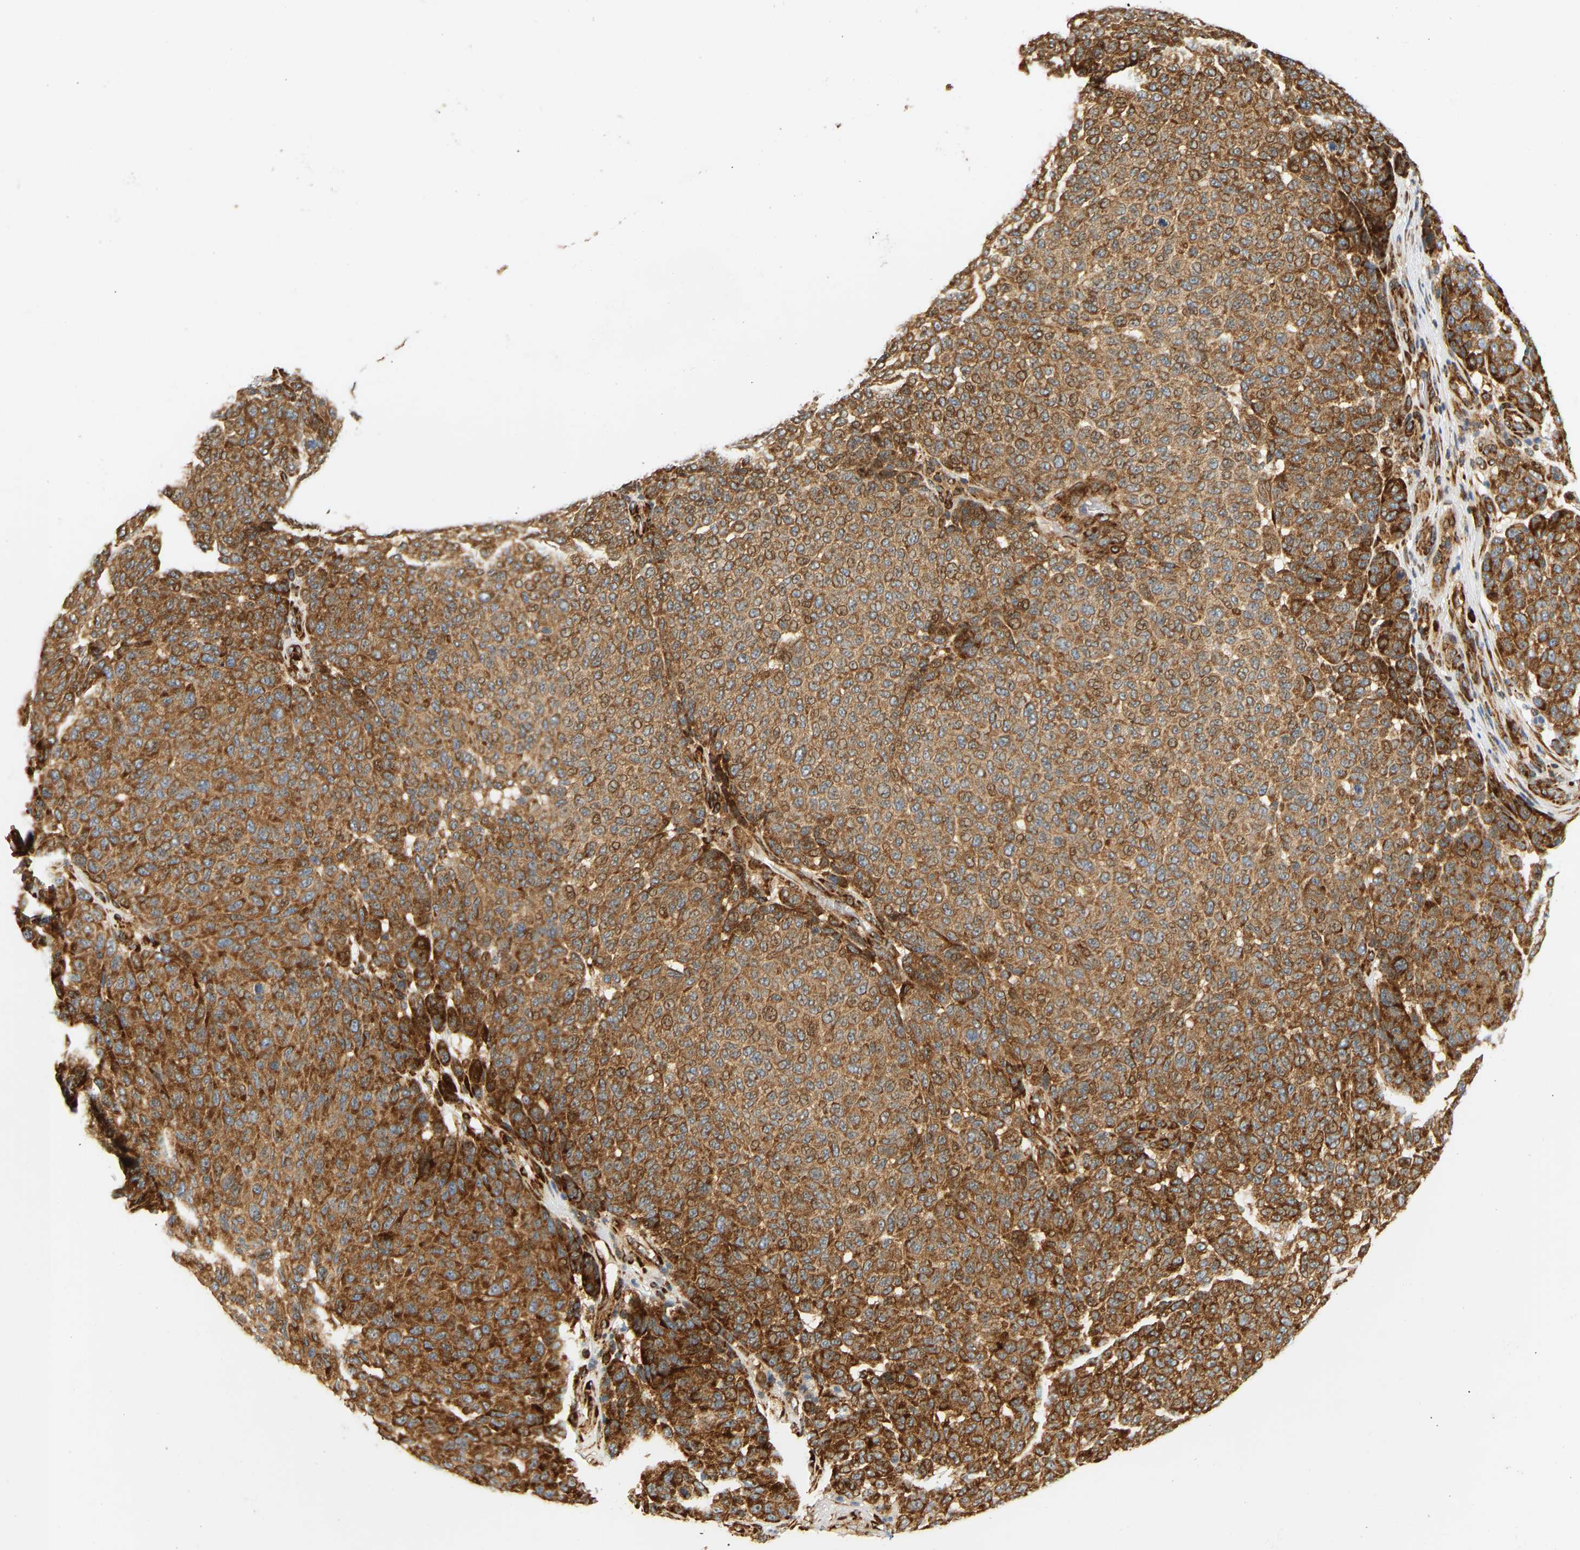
{"staining": {"intensity": "strong", "quantity": ">75%", "location": "cytoplasmic/membranous"}, "tissue": "melanoma", "cell_type": "Tumor cells", "image_type": "cancer", "snomed": [{"axis": "morphology", "description": "Malignant melanoma, NOS"}, {"axis": "topography", "description": "Skin"}], "caption": "Strong cytoplasmic/membranous staining is seen in approximately >75% of tumor cells in malignant melanoma.", "gene": "RPS14", "patient": {"sex": "male", "age": 59}}